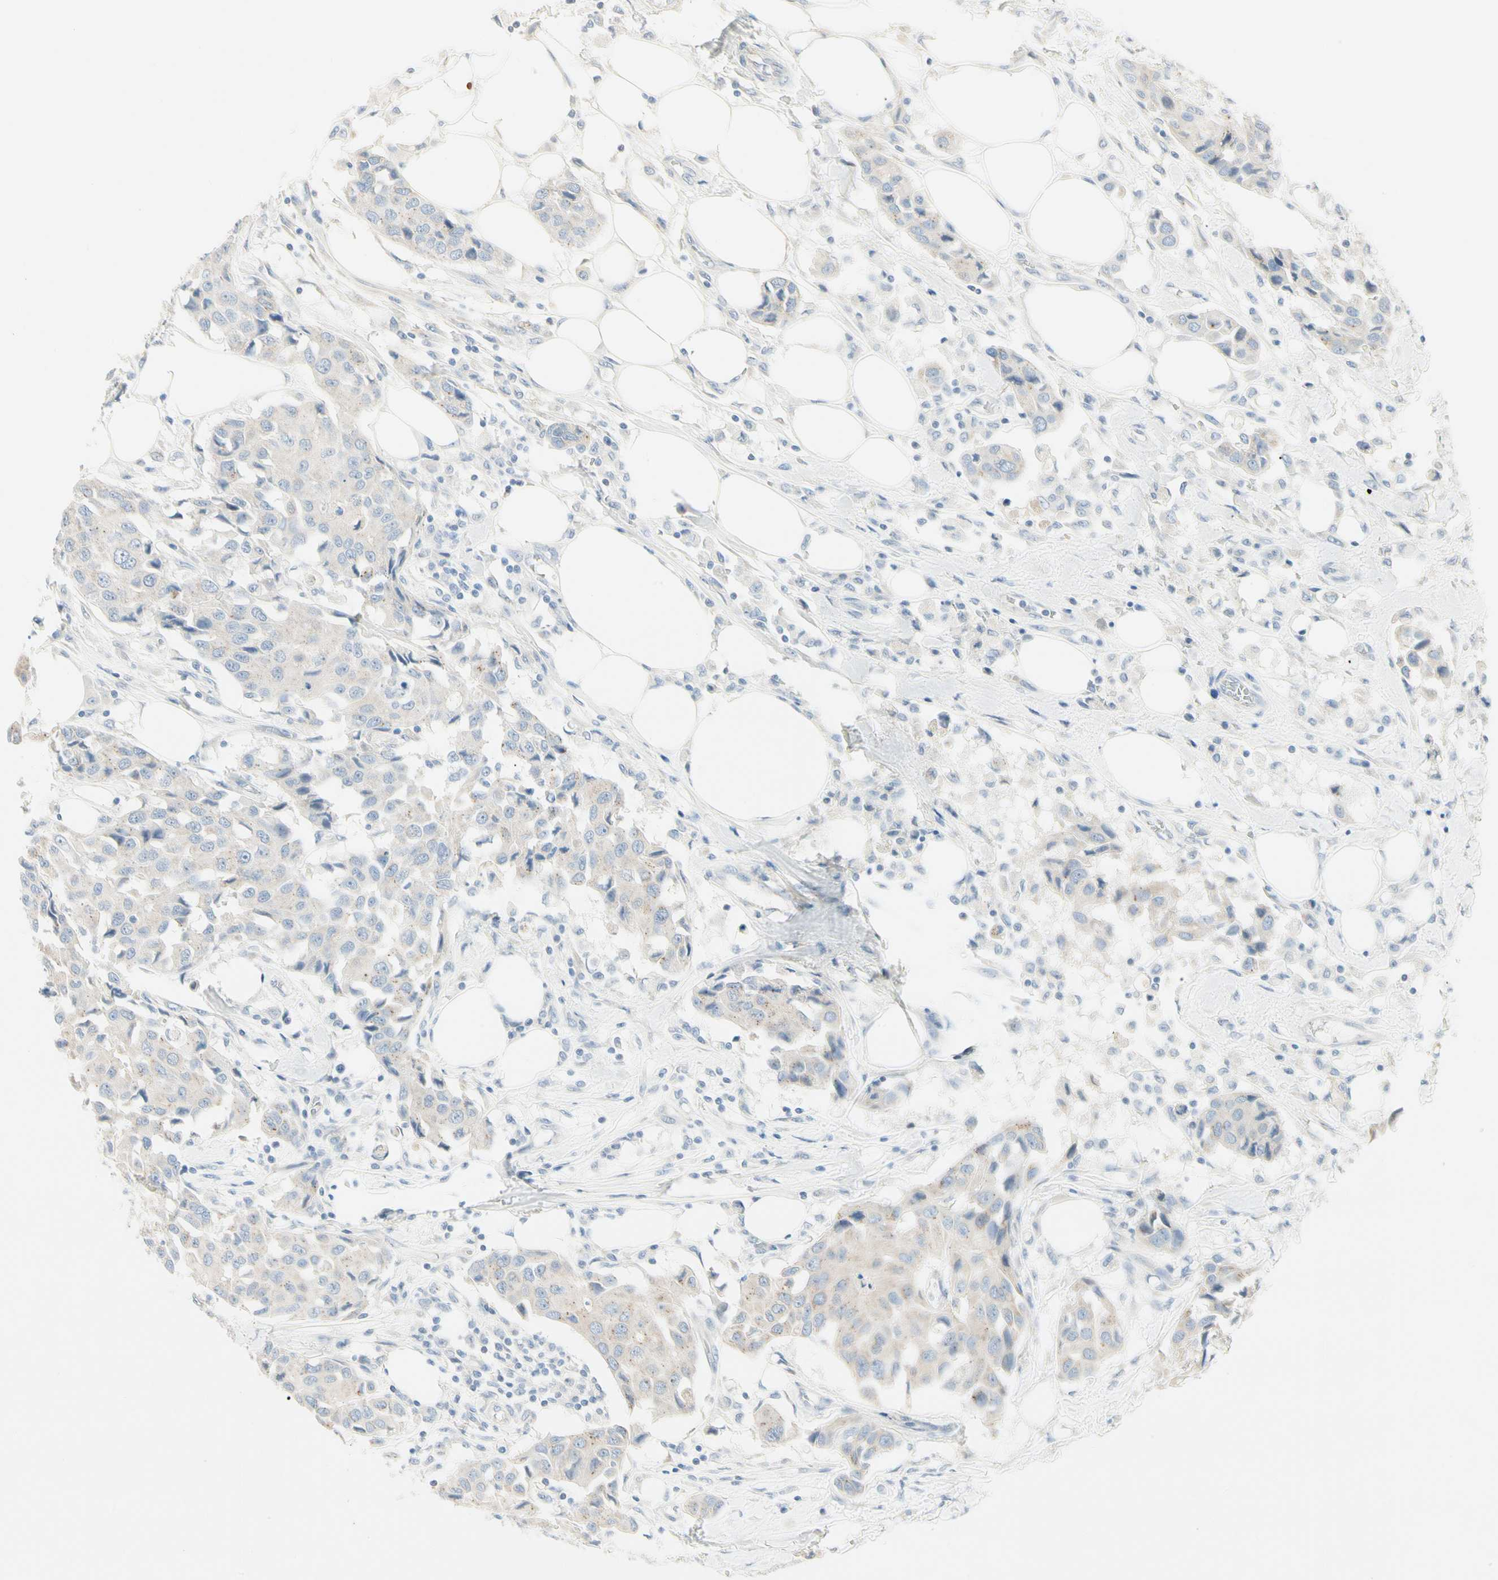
{"staining": {"intensity": "negative", "quantity": "none", "location": "none"}, "tissue": "breast cancer", "cell_type": "Tumor cells", "image_type": "cancer", "snomed": [{"axis": "morphology", "description": "Duct carcinoma"}, {"axis": "topography", "description": "Breast"}], "caption": "Tumor cells show no significant expression in invasive ductal carcinoma (breast).", "gene": "ALDH18A1", "patient": {"sex": "female", "age": 80}}